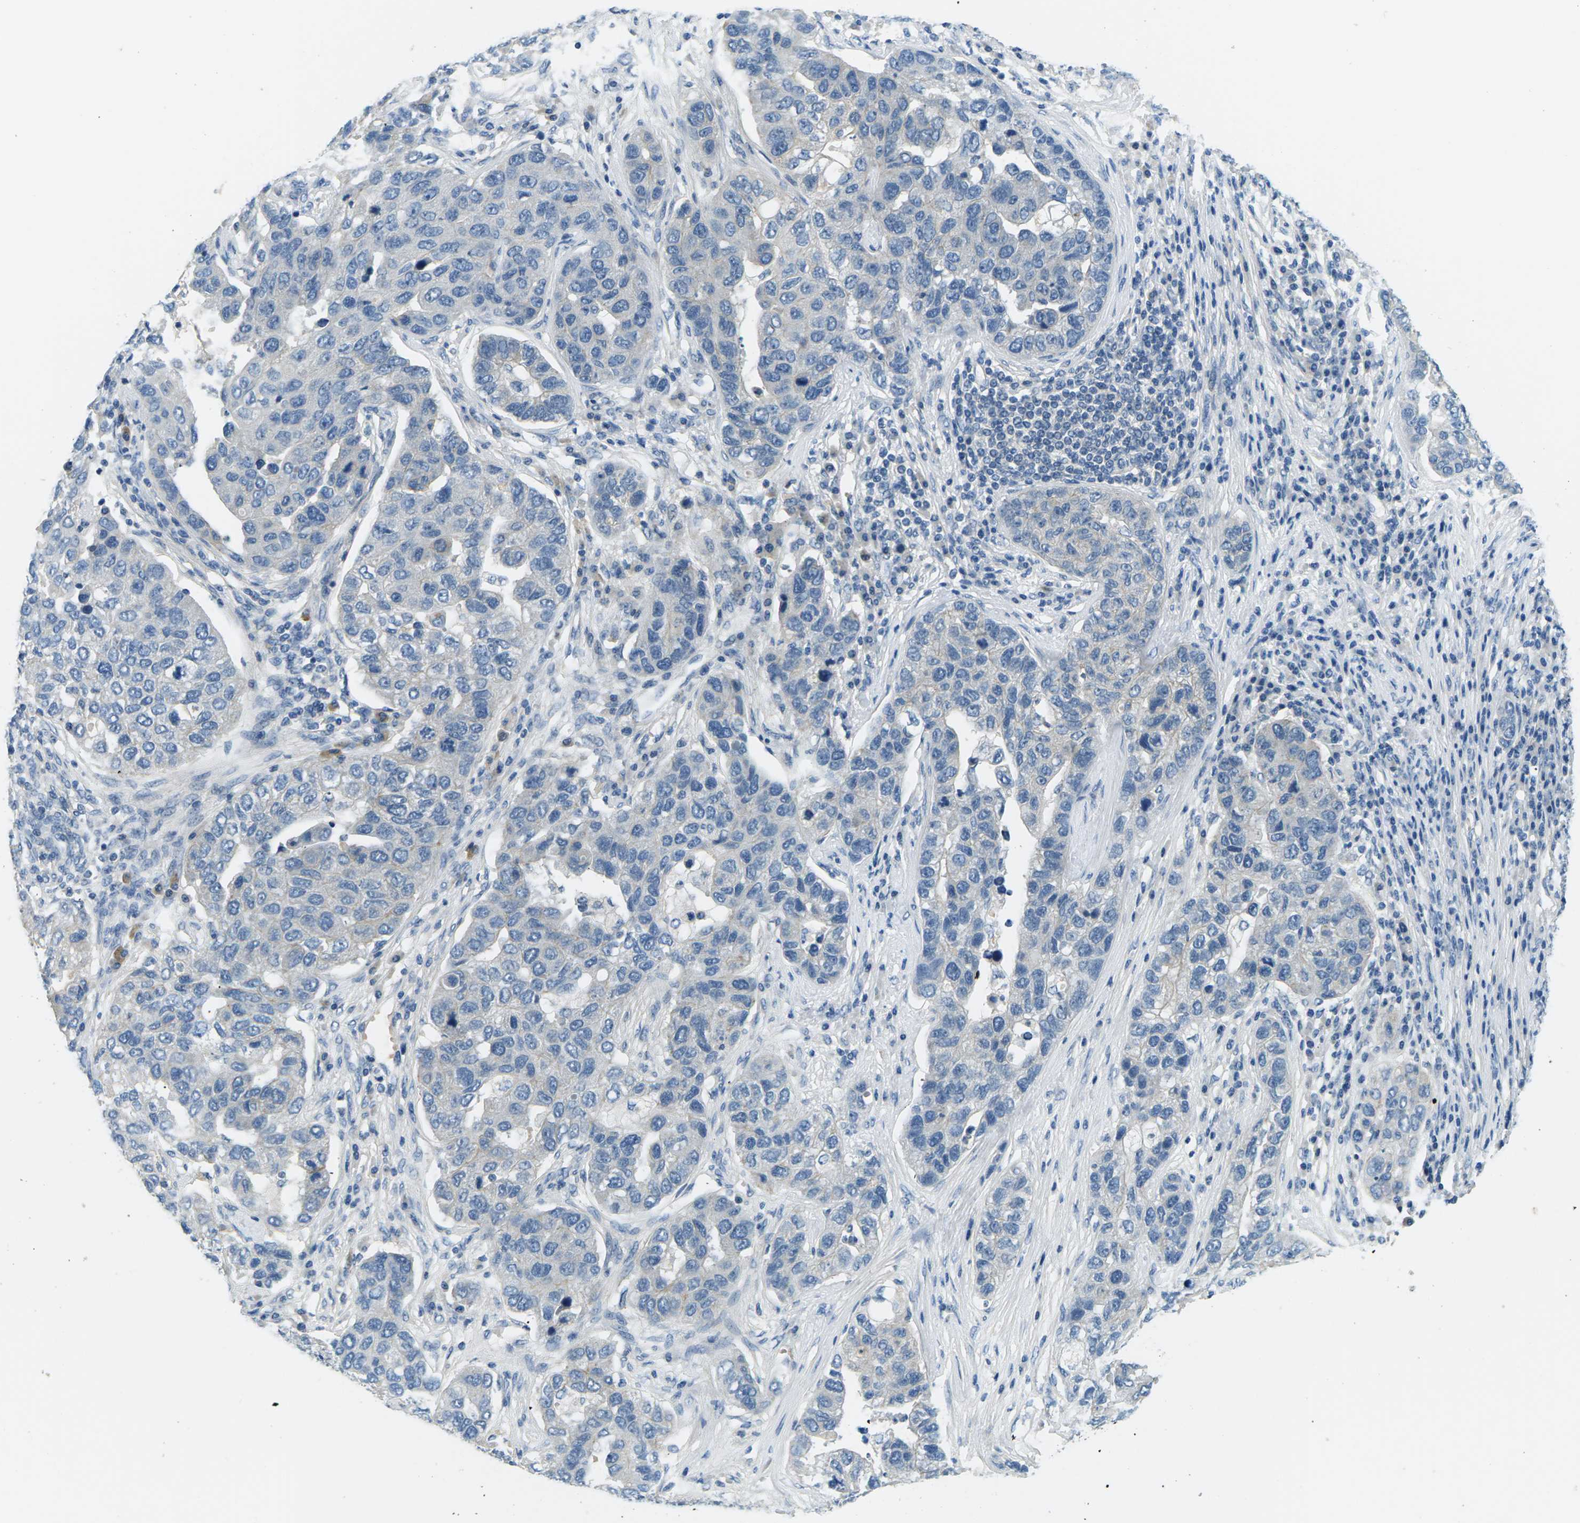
{"staining": {"intensity": "negative", "quantity": "none", "location": "none"}, "tissue": "pancreatic cancer", "cell_type": "Tumor cells", "image_type": "cancer", "snomed": [{"axis": "morphology", "description": "Adenocarcinoma, NOS"}, {"axis": "topography", "description": "Pancreas"}], "caption": "Tumor cells are negative for protein expression in human pancreatic adenocarcinoma.", "gene": "CTNND1", "patient": {"sex": "female", "age": 61}}